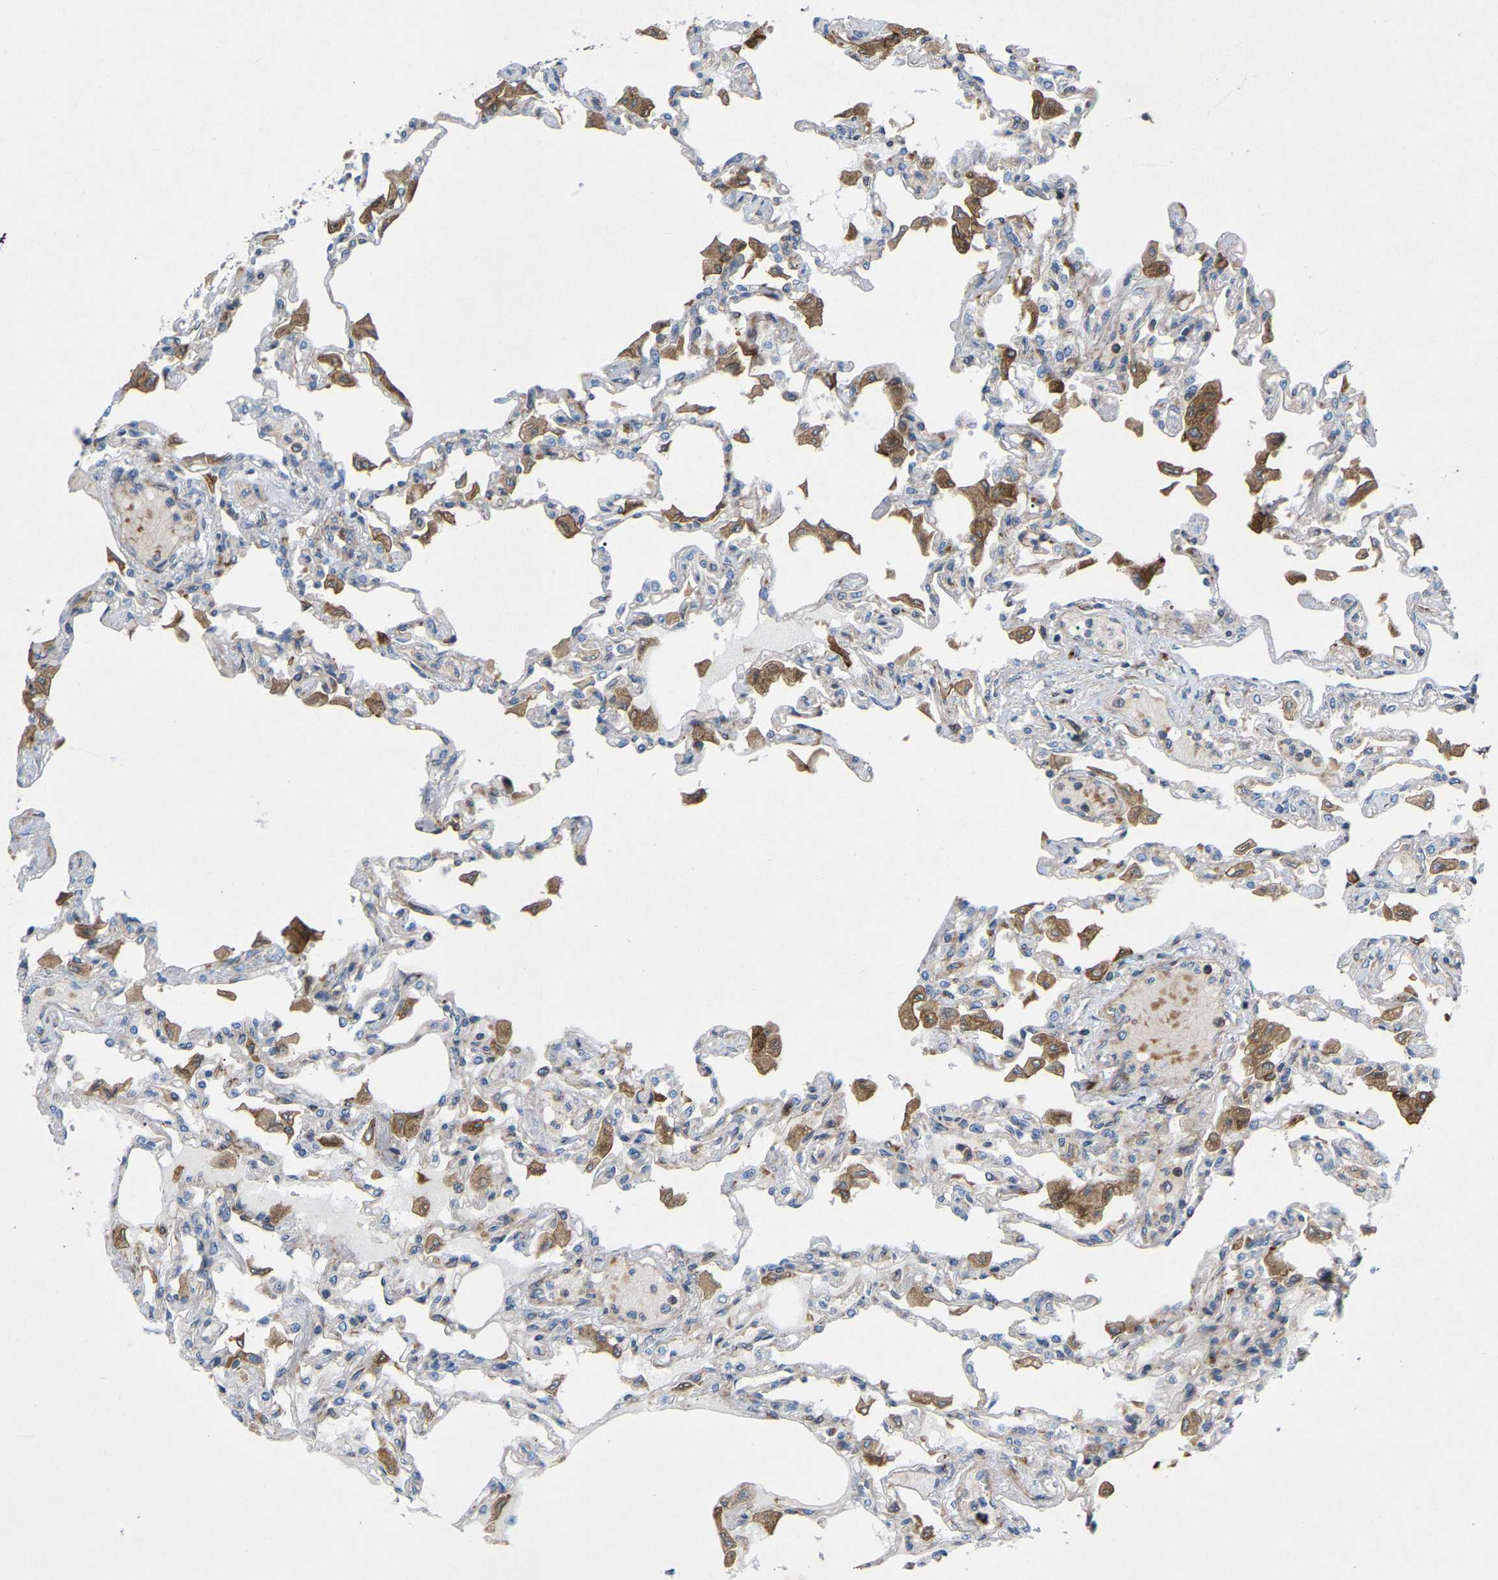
{"staining": {"intensity": "negative", "quantity": "none", "location": "none"}, "tissue": "lung", "cell_type": "Alveolar cells", "image_type": "normal", "snomed": [{"axis": "morphology", "description": "Normal tissue, NOS"}, {"axis": "topography", "description": "Bronchus"}, {"axis": "topography", "description": "Lung"}], "caption": "DAB (3,3'-diaminobenzidine) immunohistochemical staining of unremarkable lung shows no significant expression in alveolar cells. (DAB immunohistochemistry with hematoxylin counter stain).", "gene": "TOR1B", "patient": {"sex": "female", "age": 49}}